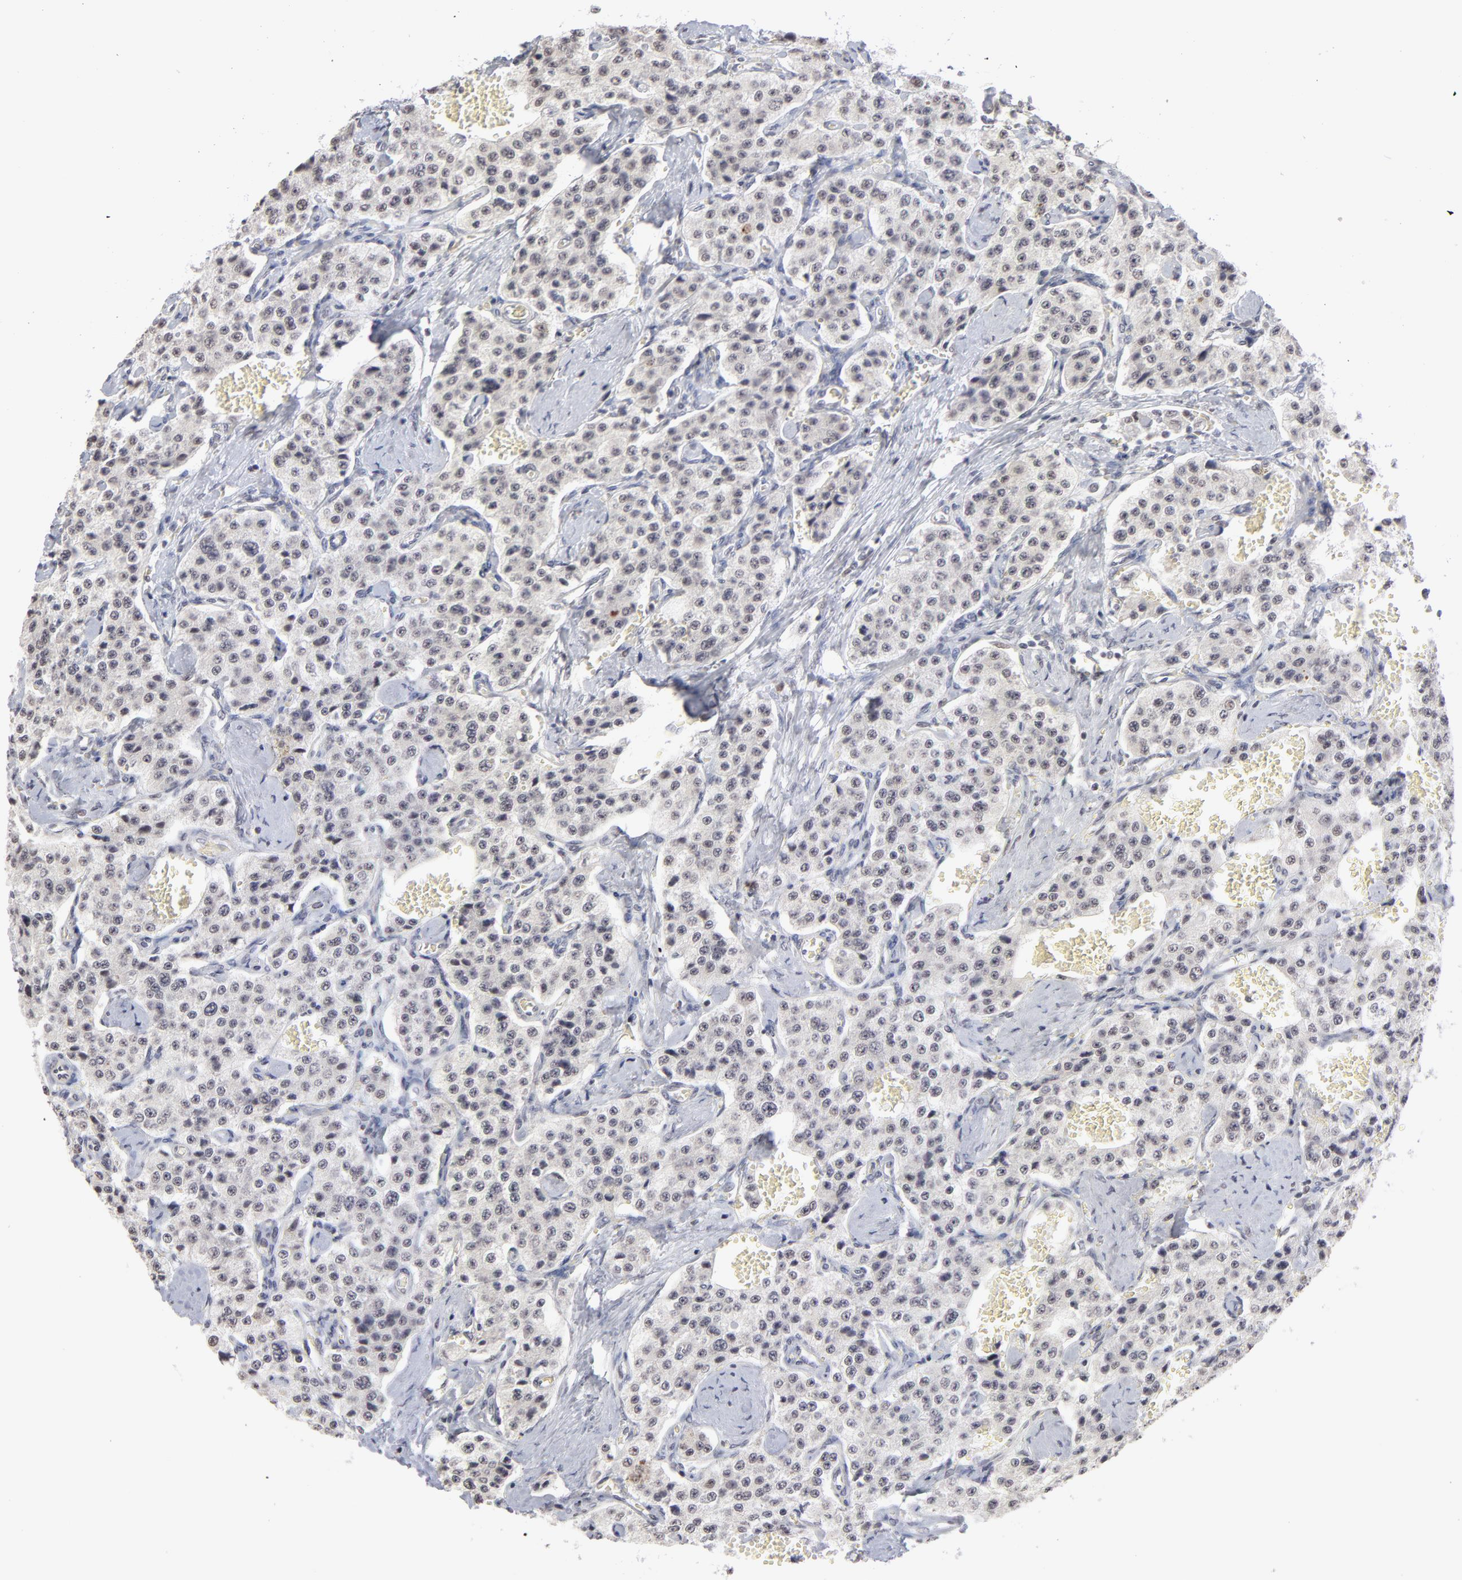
{"staining": {"intensity": "negative", "quantity": "none", "location": "none"}, "tissue": "carcinoid", "cell_type": "Tumor cells", "image_type": "cancer", "snomed": [{"axis": "morphology", "description": "Carcinoid, malignant, NOS"}, {"axis": "topography", "description": "Small intestine"}], "caption": "This is an IHC histopathology image of human carcinoid (malignant). There is no staining in tumor cells.", "gene": "ZNF3", "patient": {"sex": "male", "age": 52}}